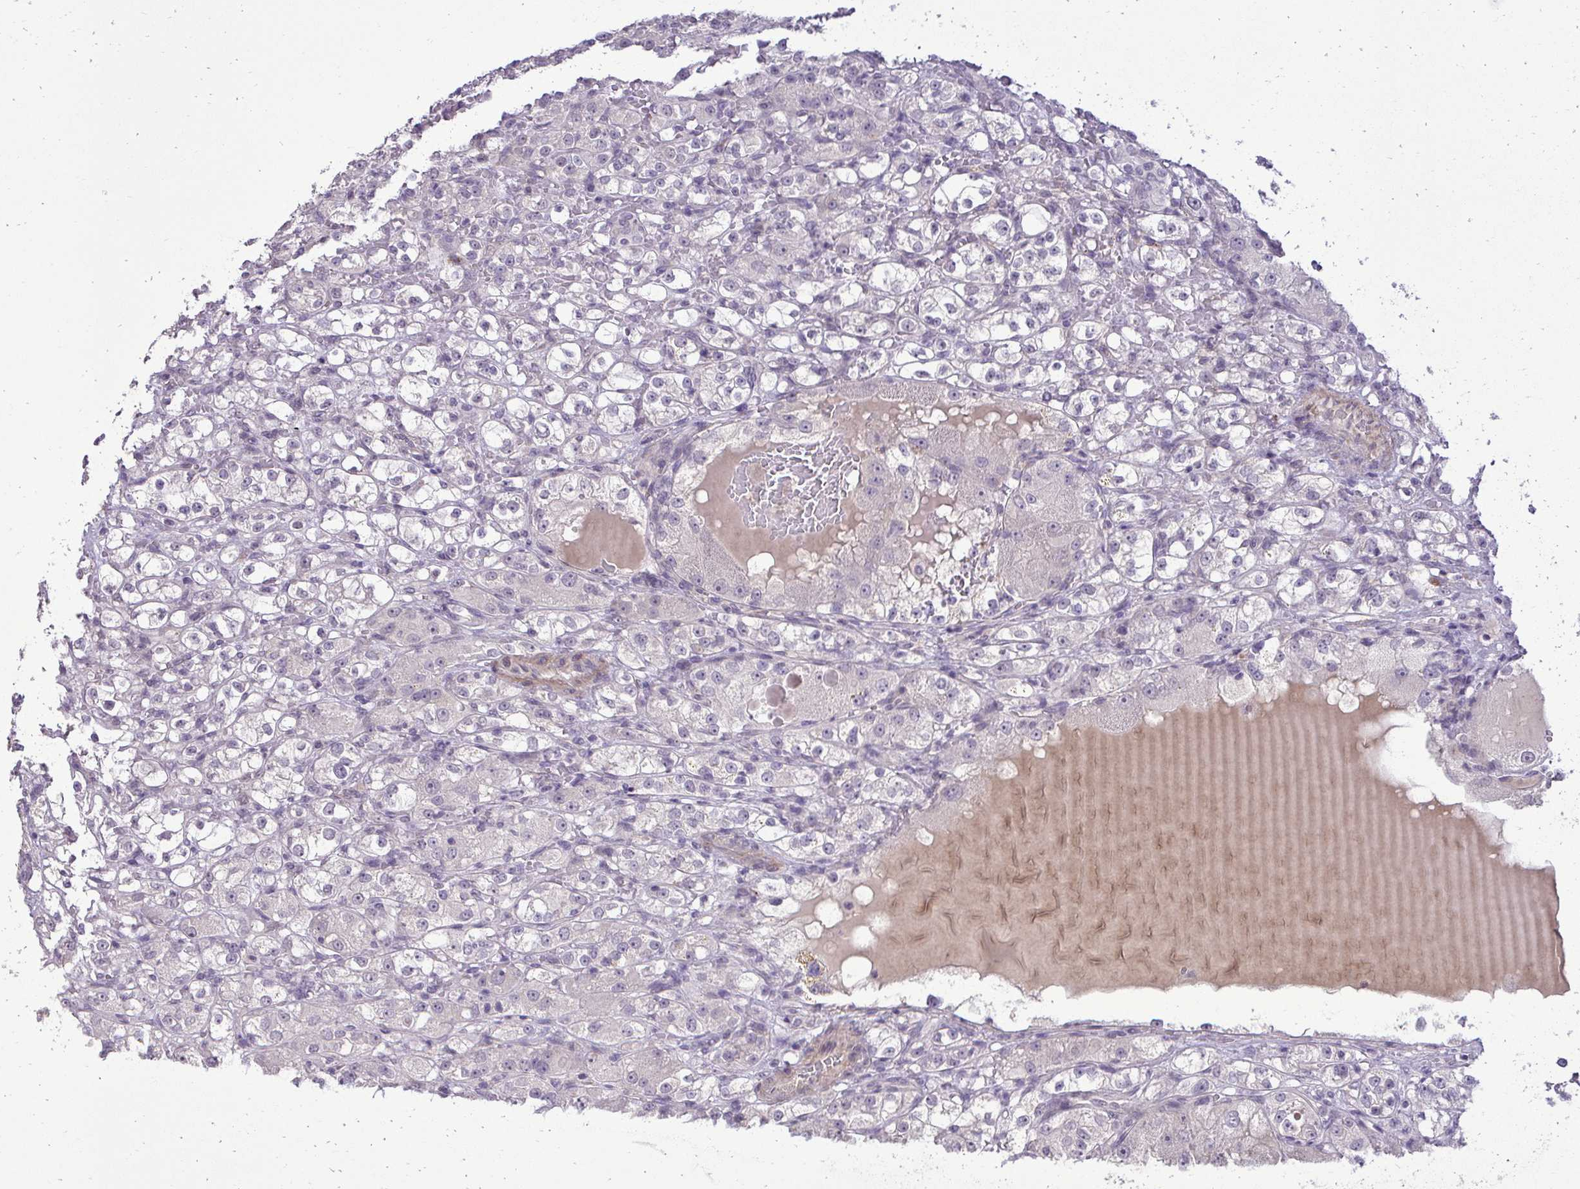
{"staining": {"intensity": "negative", "quantity": "none", "location": "none"}, "tissue": "renal cancer", "cell_type": "Tumor cells", "image_type": "cancer", "snomed": [{"axis": "morphology", "description": "Normal tissue, NOS"}, {"axis": "morphology", "description": "Adenocarcinoma, NOS"}, {"axis": "topography", "description": "Kidney"}], "caption": "A micrograph of renal adenocarcinoma stained for a protein displays no brown staining in tumor cells.", "gene": "SLC30A3", "patient": {"sex": "male", "age": 61}}